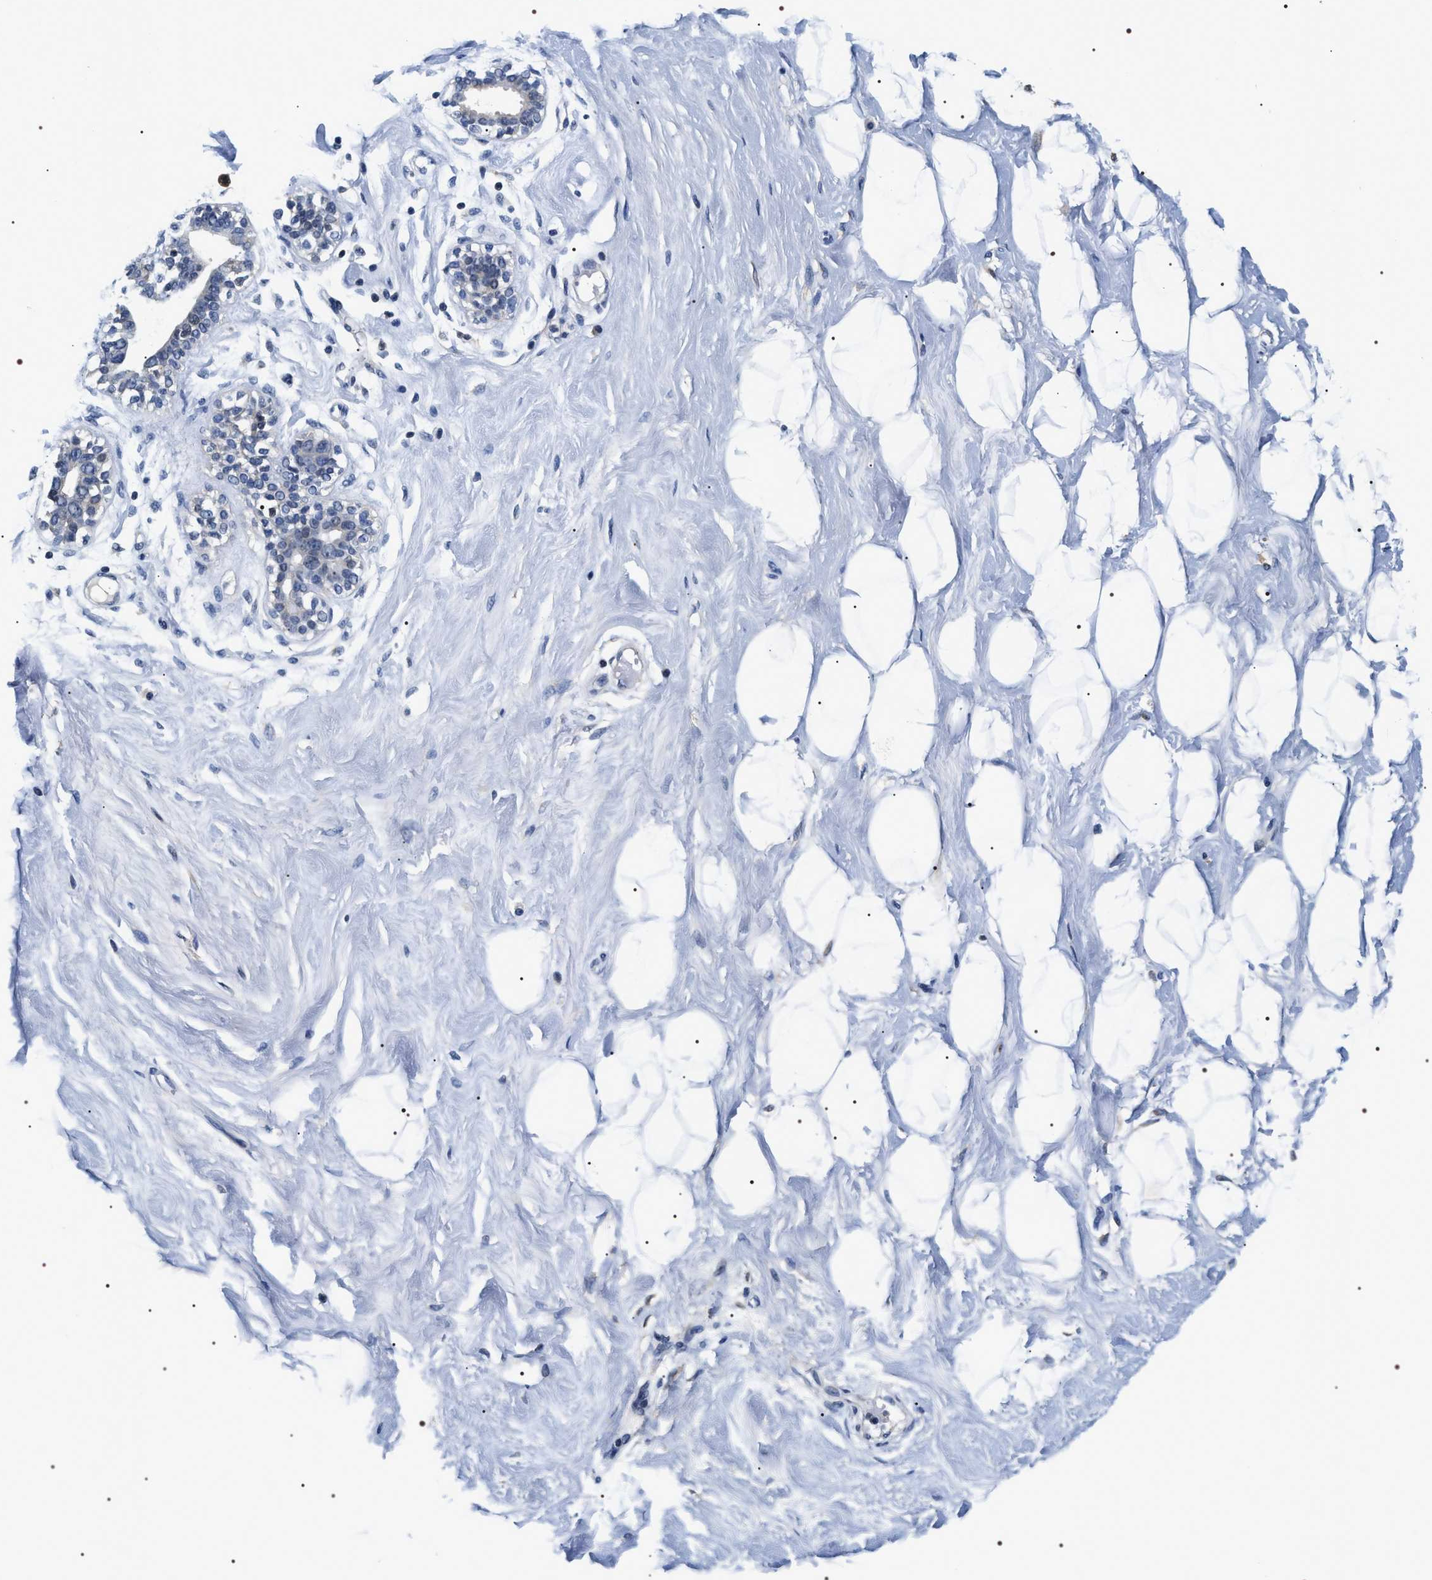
{"staining": {"intensity": "negative", "quantity": "none", "location": "none"}, "tissue": "breast", "cell_type": "Adipocytes", "image_type": "normal", "snomed": [{"axis": "morphology", "description": "Normal tissue, NOS"}, {"axis": "topography", "description": "Breast"}], "caption": "The IHC histopathology image has no significant positivity in adipocytes of breast. (Brightfield microscopy of DAB immunohistochemistry at high magnification).", "gene": "BAG2", "patient": {"sex": "female", "age": 23}}